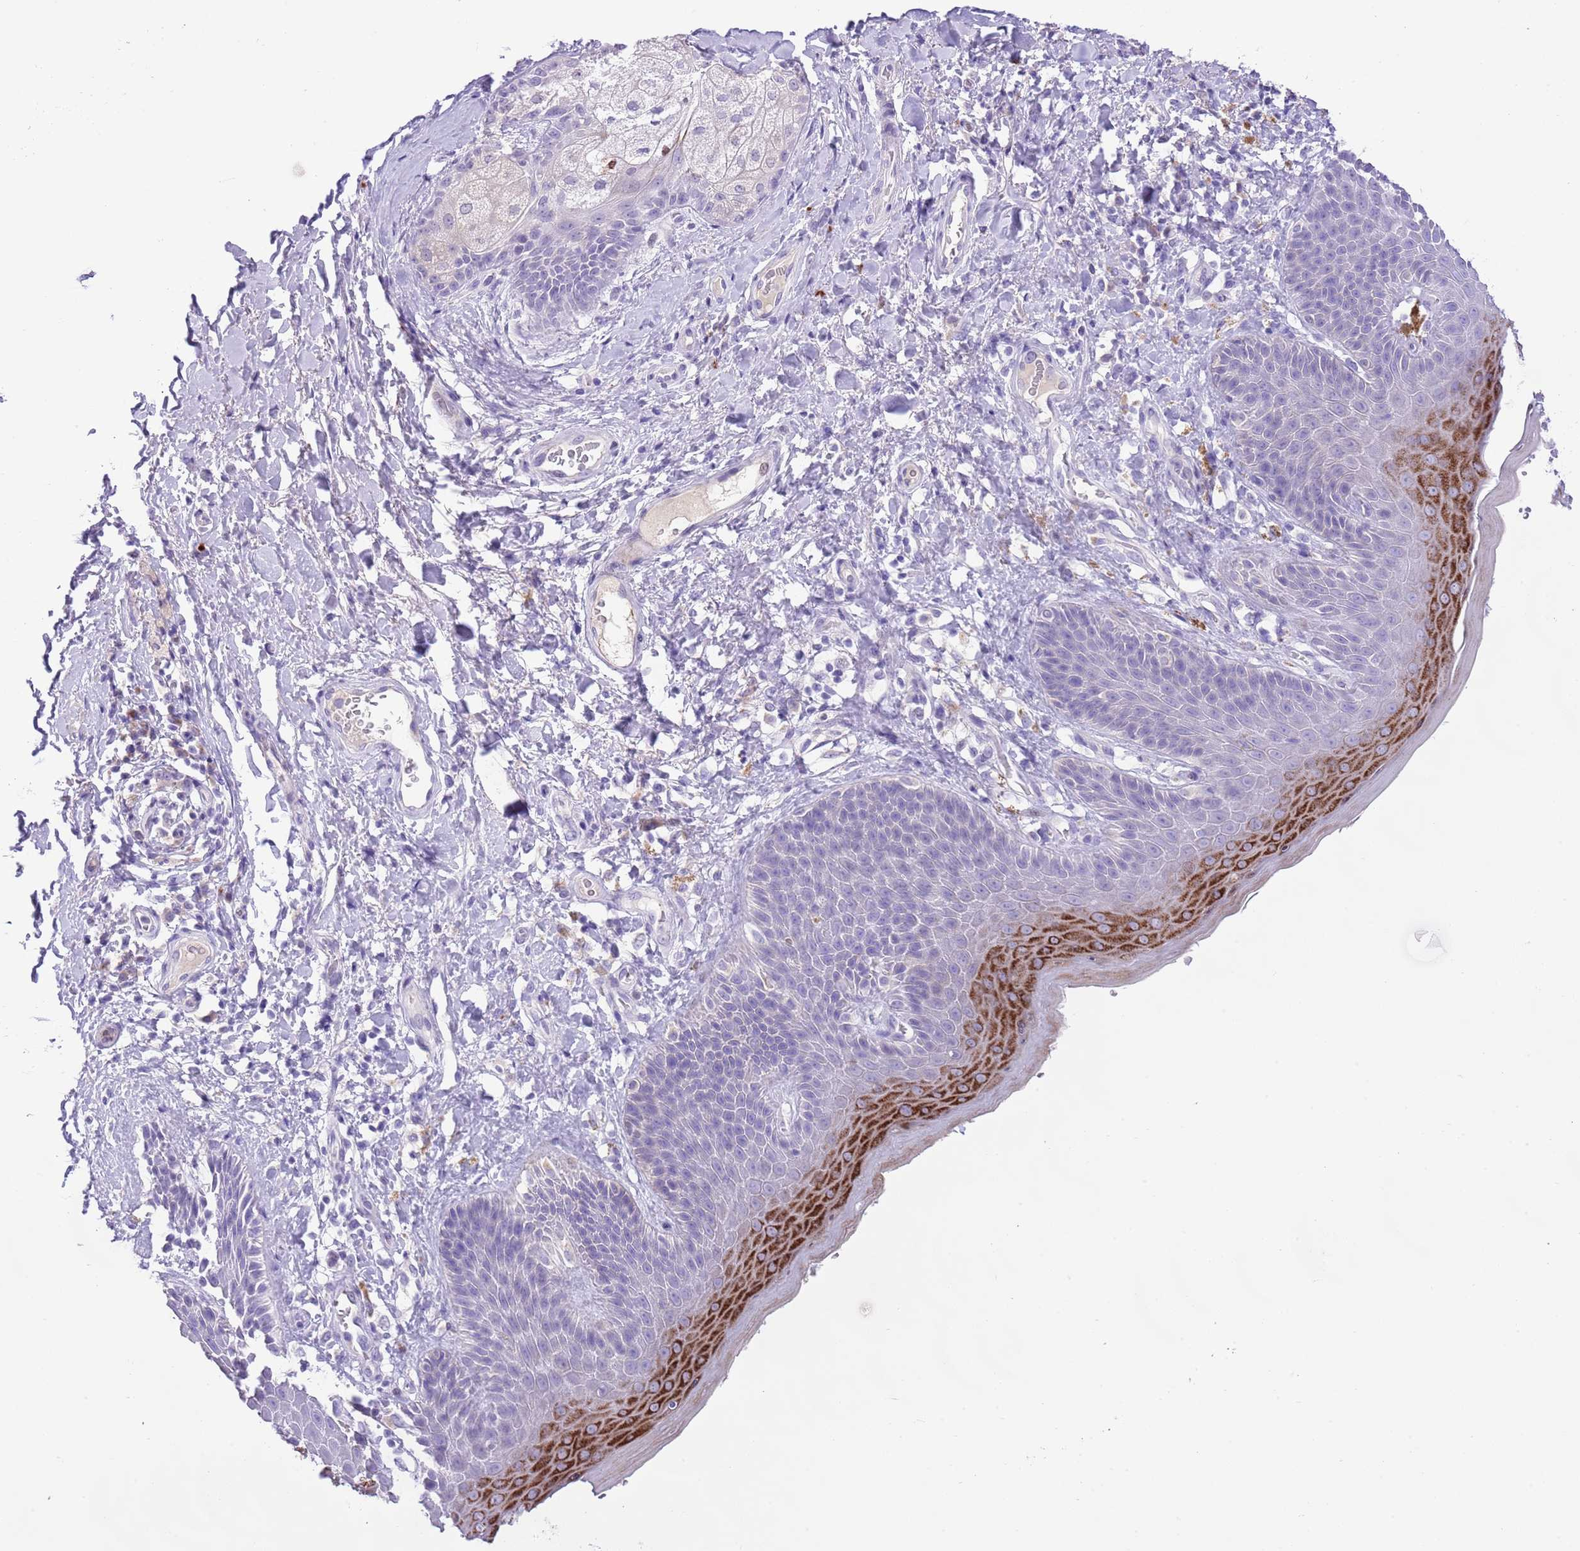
{"staining": {"intensity": "strong", "quantity": "<25%", "location": "cytoplasmic/membranous"}, "tissue": "skin", "cell_type": "Epidermal cells", "image_type": "normal", "snomed": [{"axis": "morphology", "description": "Normal tissue, NOS"}, {"axis": "topography", "description": "Anal"}], "caption": "High-power microscopy captured an immunohistochemistry (IHC) photomicrograph of unremarkable skin, revealing strong cytoplasmic/membranous positivity in approximately <25% of epidermal cells. The staining was performed using DAB (3,3'-diaminobenzidine), with brown indicating positive protein expression. Nuclei are stained blue with hematoxylin.", "gene": "CLEC2A", "patient": {"sex": "female", "age": 89}}